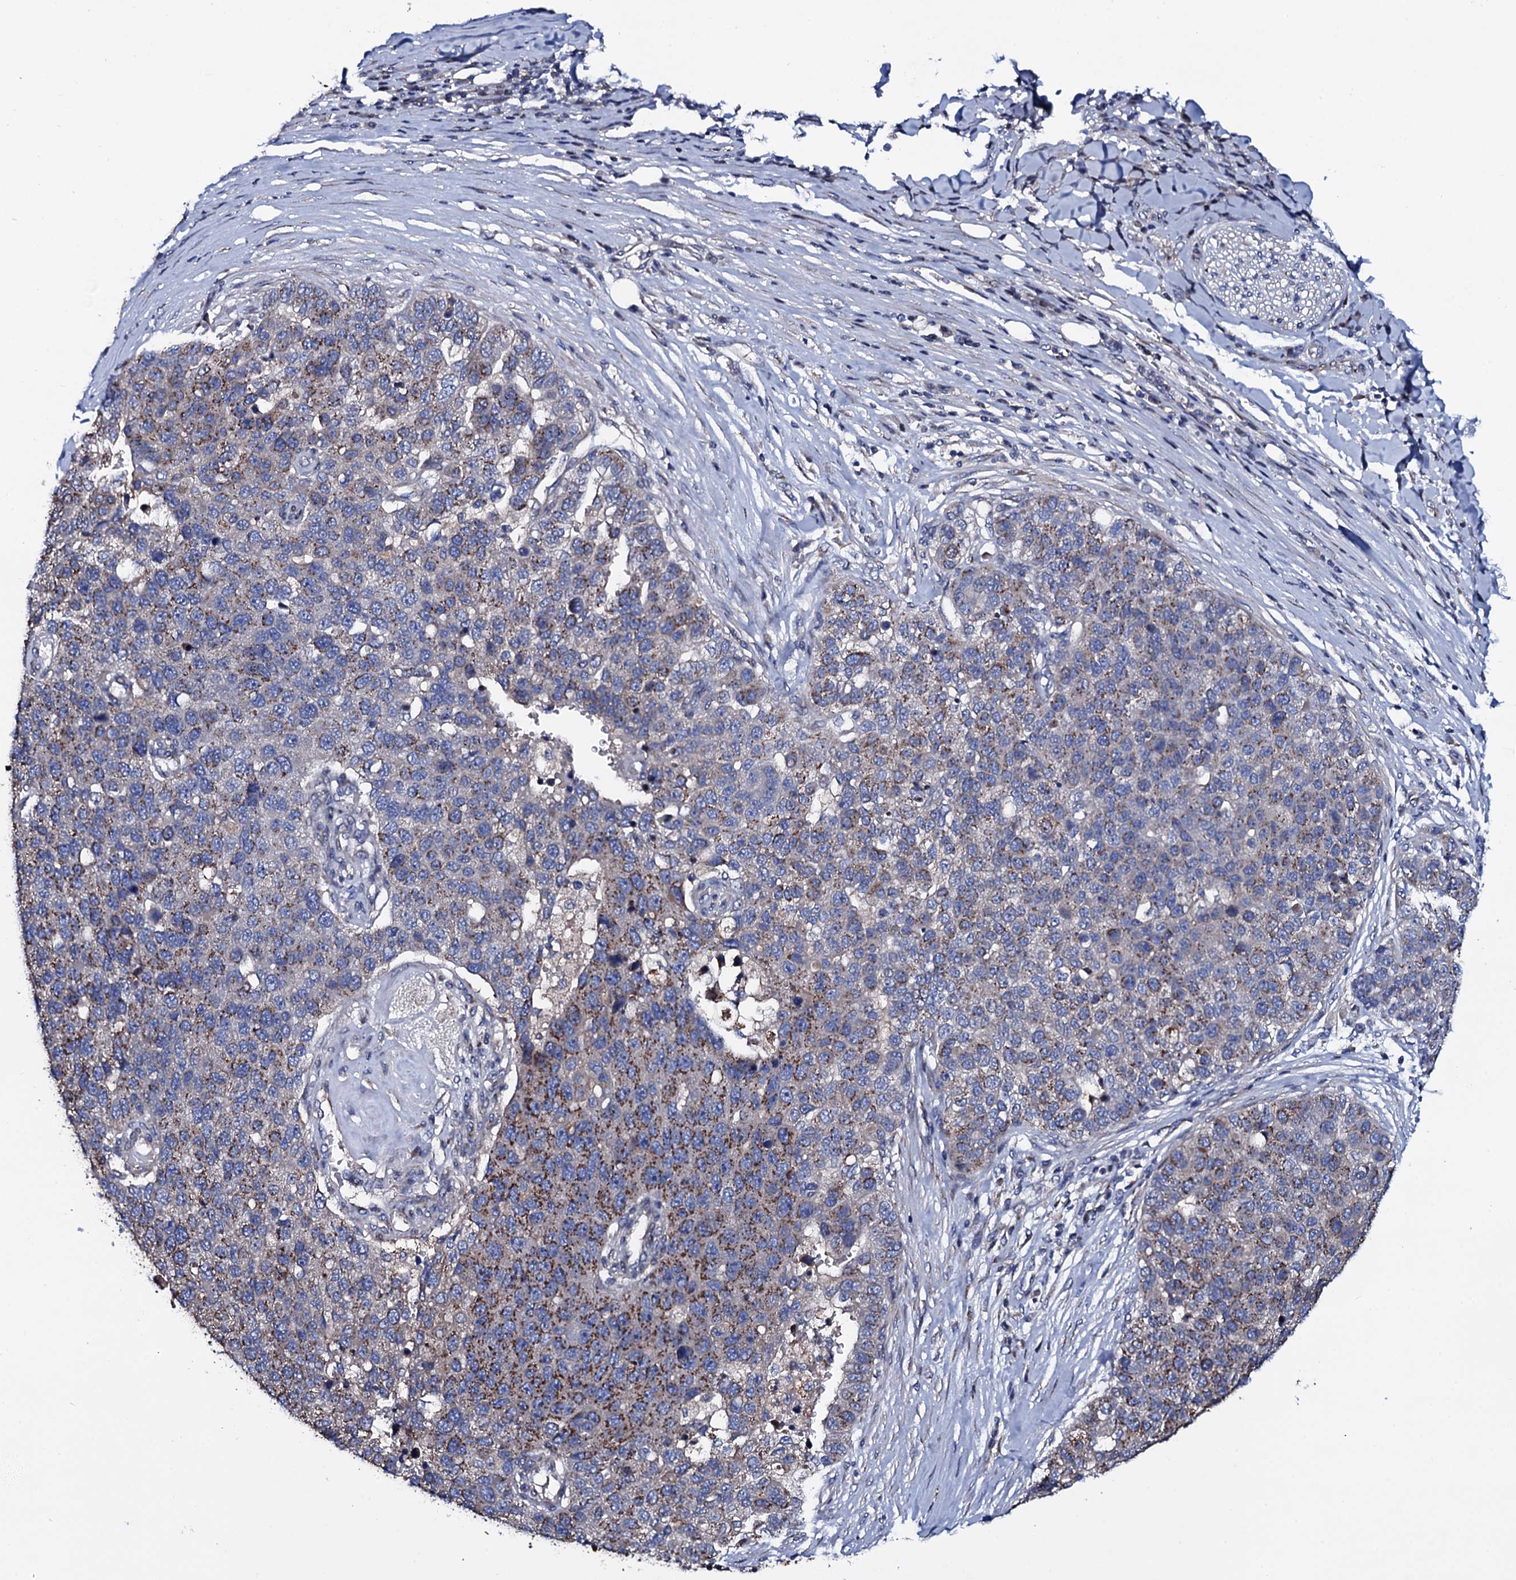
{"staining": {"intensity": "weak", "quantity": "25%-75%", "location": "cytoplasmic/membranous"}, "tissue": "pancreatic cancer", "cell_type": "Tumor cells", "image_type": "cancer", "snomed": [{"axis": "morphology", "description": "Adenocarcinoma, NOS"}, {"axis": "topography", "description": "Pancreas"}], "caption": "Immunohistochemistry of pancreatic cancer (adenocarcinoma) reveals low levels of weak cytoplasmic/membranous expression in approximately 25%-75% of tumor cells.", "gene": "PLET1", "patient": {"sex": "female", "age": 61}}